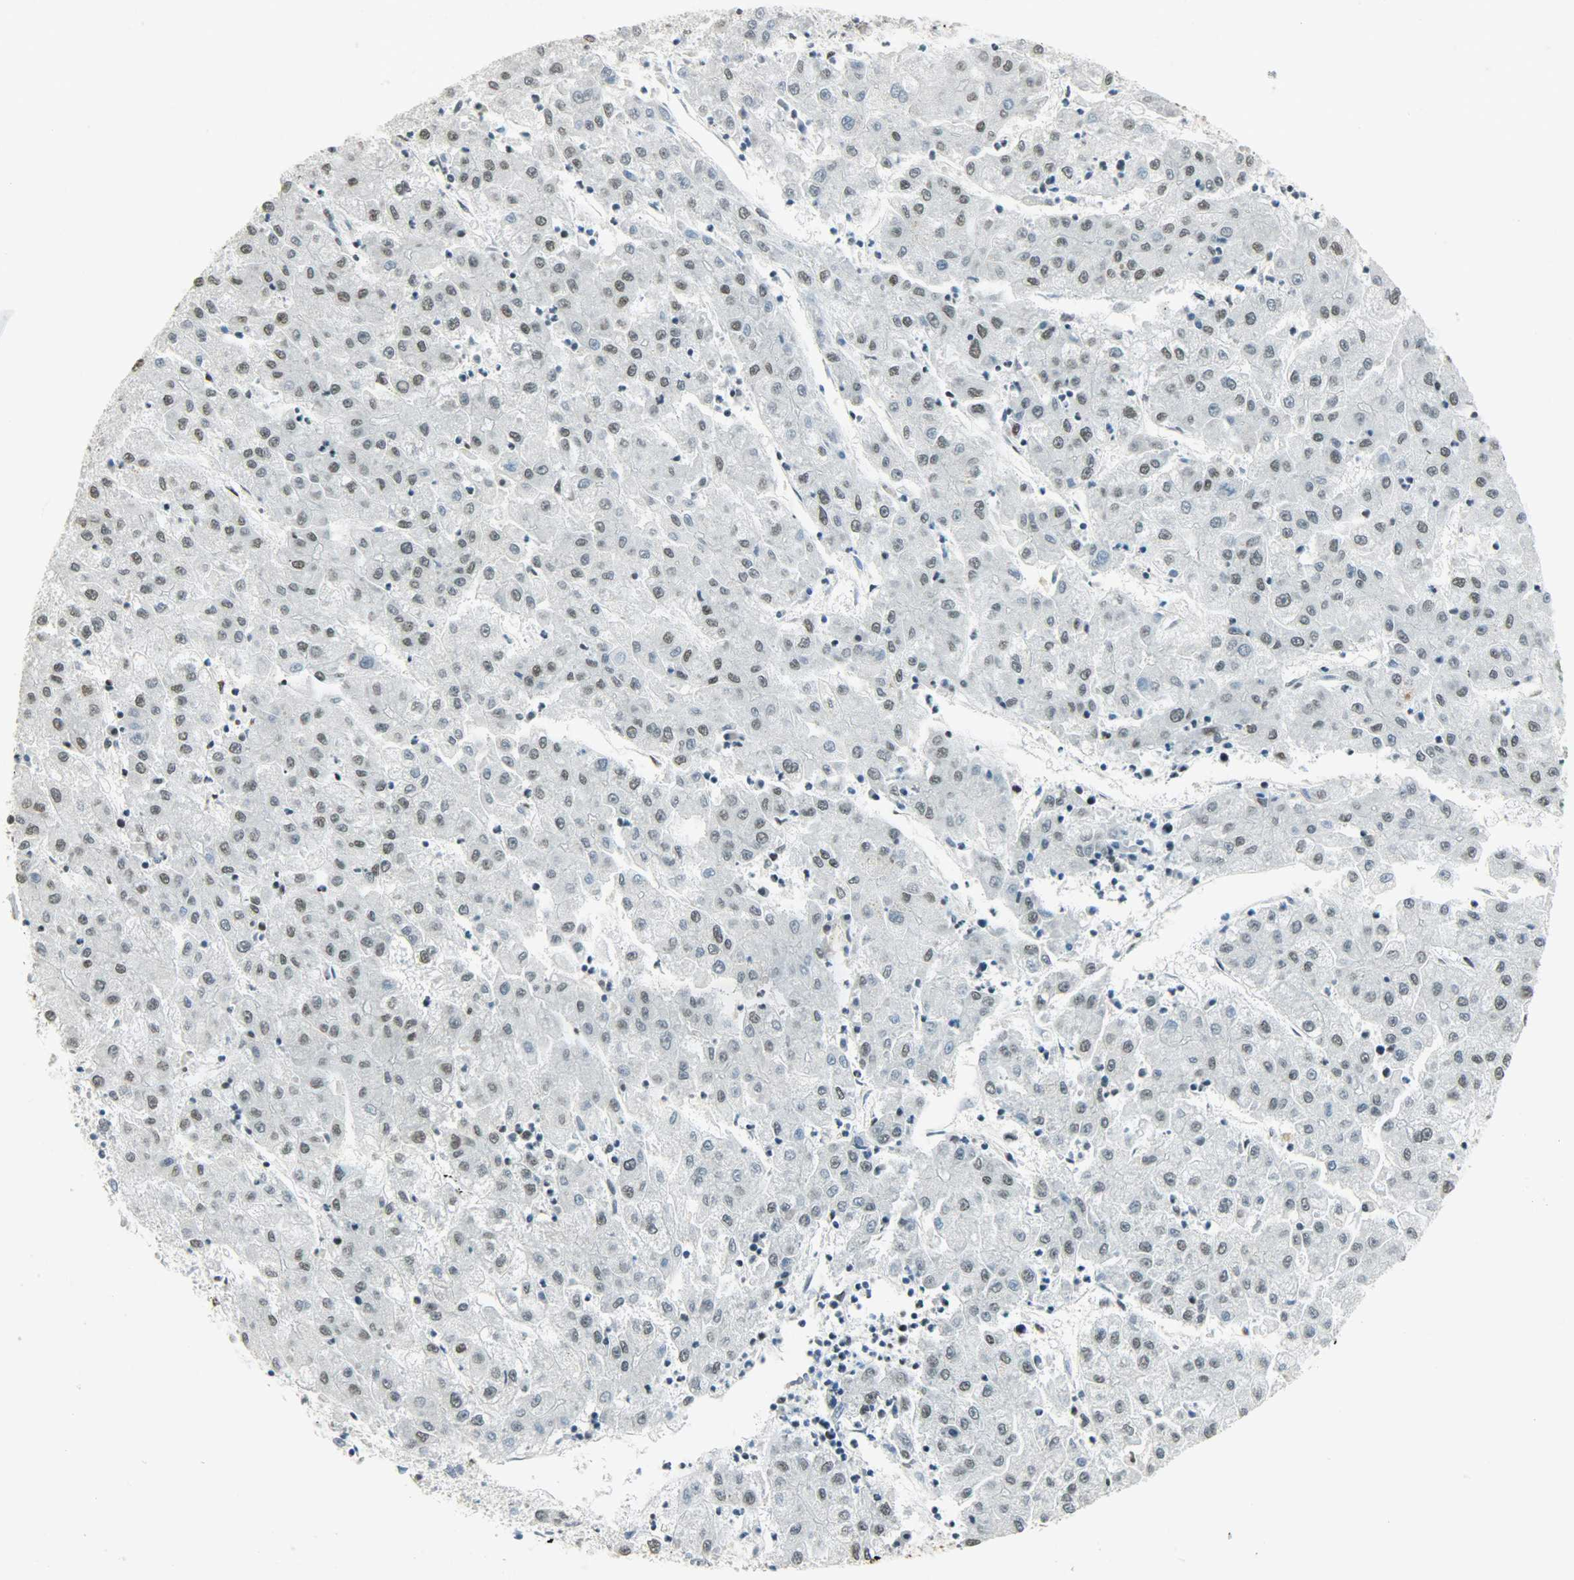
{"staining": {"intensity": "weak", "quantity": "<25%", "location": "nuclear"}, "tissue": "liver cancer", "cell_type": "Tumor cells", "image_type": "cancer", "snomed": [{"axis": "morphology", "description": "Carcinoma, Hepatocellular, NOS"}, {"axis": "topography", "description": "Liver"}], "caption": "Liver hepatocellular carcinoma was stained to show a protein in brown. There is no significant expression in tumor cells. The staining is performed using DAB brown chromogen with nuclei counter-stained in using hematoxylin.", "gene": "MYEF2", "patient": {"sex": "male", "age": 72}}